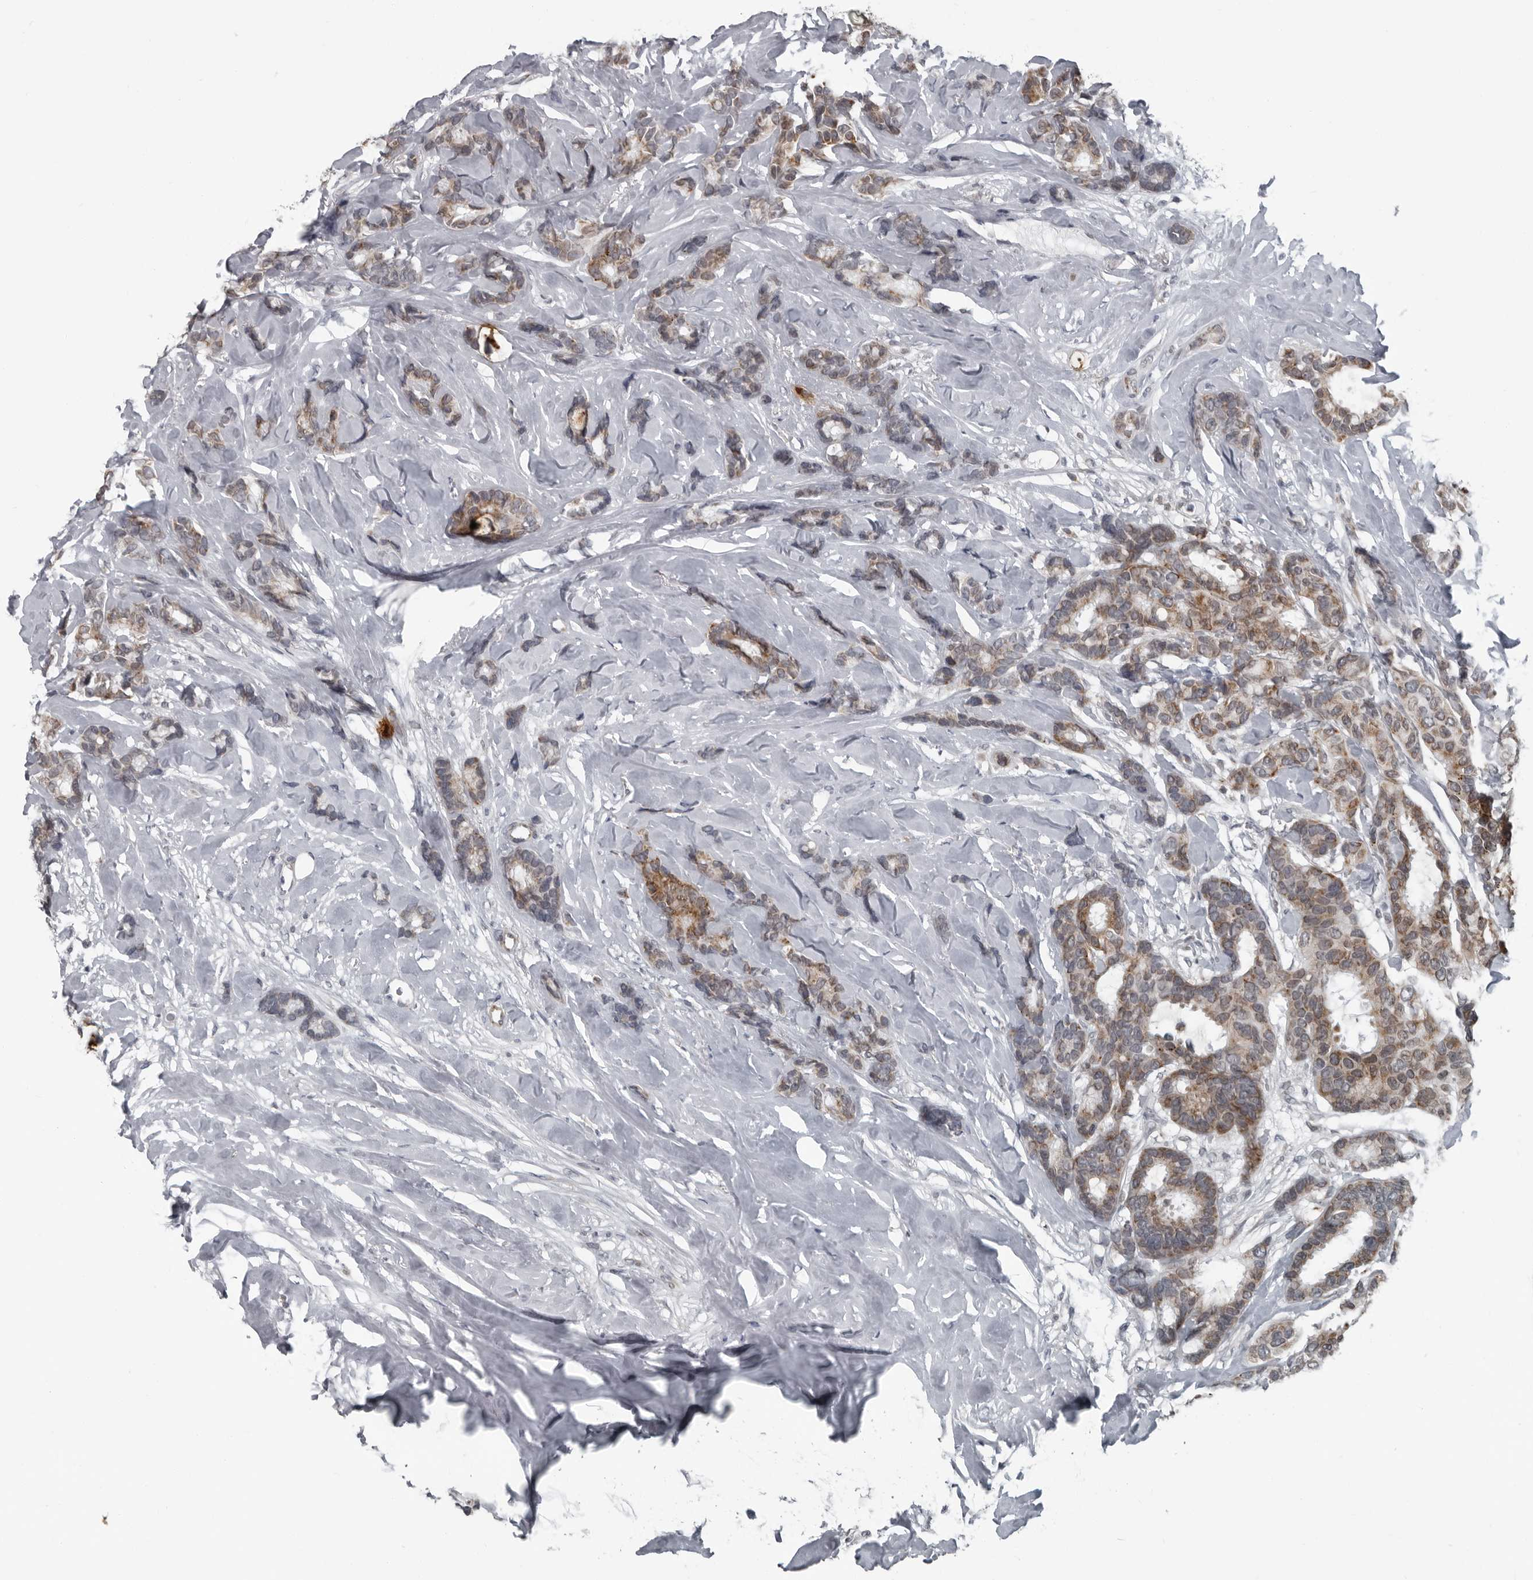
{"staining": {"intensity": "moderate", "quantity": "25%-75%", "location": "cytoplasmic/membranous"}, "tissue": "breast cancer", "cell_type": "Tumor cells", "image_type": "cancer", "snomed": [{"axis": "morphology", "description": "Duct carcinoma"}, {"axis": "topography", "description": "Breast"}], "caption": "Breast infiltrating ductal carcinoma stained with a brown dye demonstrates moderate cytoplasmic/membranous positive staining in approximately 25%-75% of tumor cells.", "gene": "RTCA", "patient": {"sex": "female", "age": 87}}